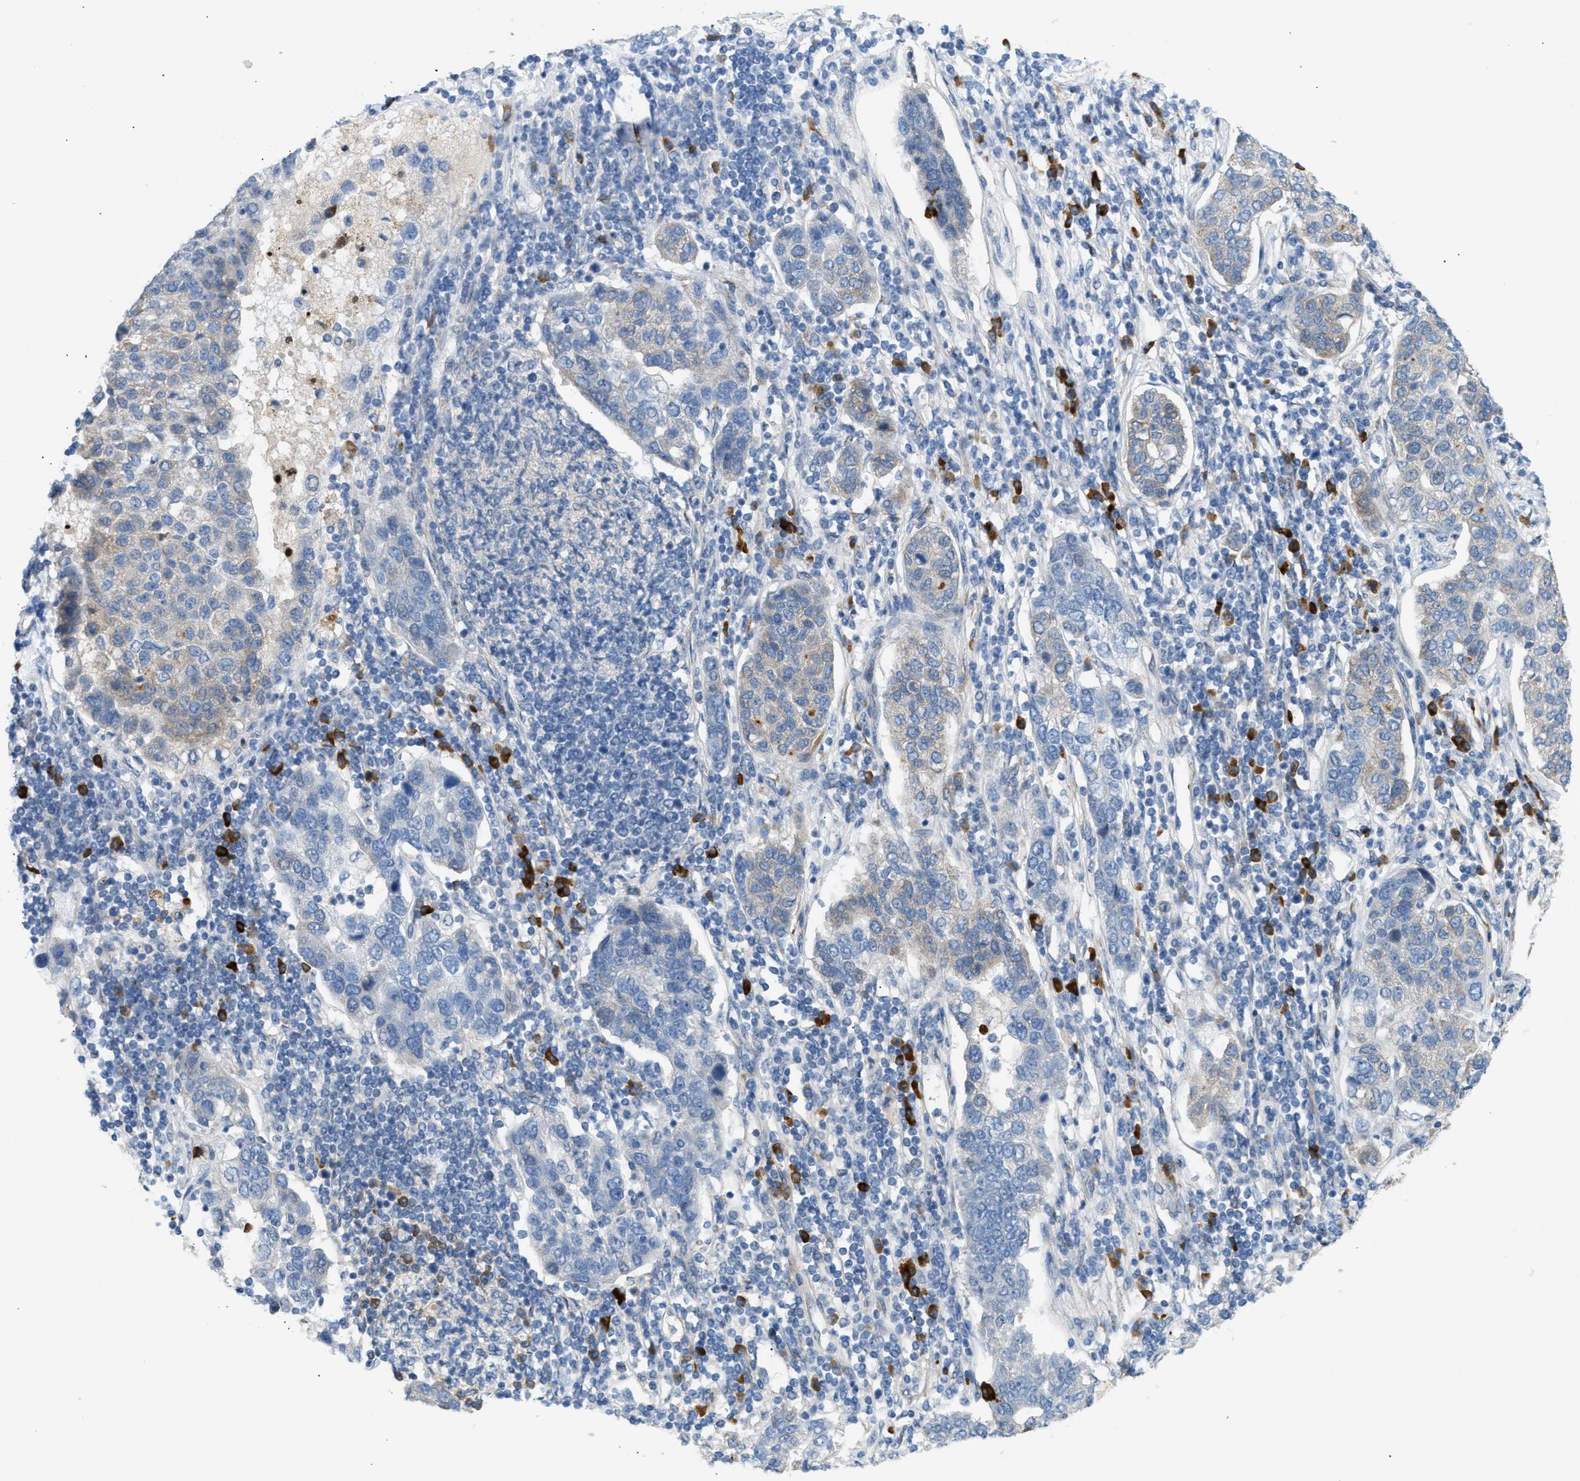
{"staining": {"intensity": "weak", "quantity": "25%-75%", "location": "cytoplasmic/membranous"}, "tissue": "pancreatic cancer", "cell_type": "Tumor cells", "image_type": "cancer", "snomed": [{"axis": "morphology", "description": "Adenocarcinoma, NOS"}, {"axis": "topography", "description": "Pancreas"}], "caption": "Approximately 25%-75% of tumor cells in adenocarcinoma (pancreatic) reveal weak cytoplasmic/membranous protein positivity as visualized by brown immunohistochemical staining.", "gene": "KCNC2", "patient": {"sex": "female", "age": 61}}